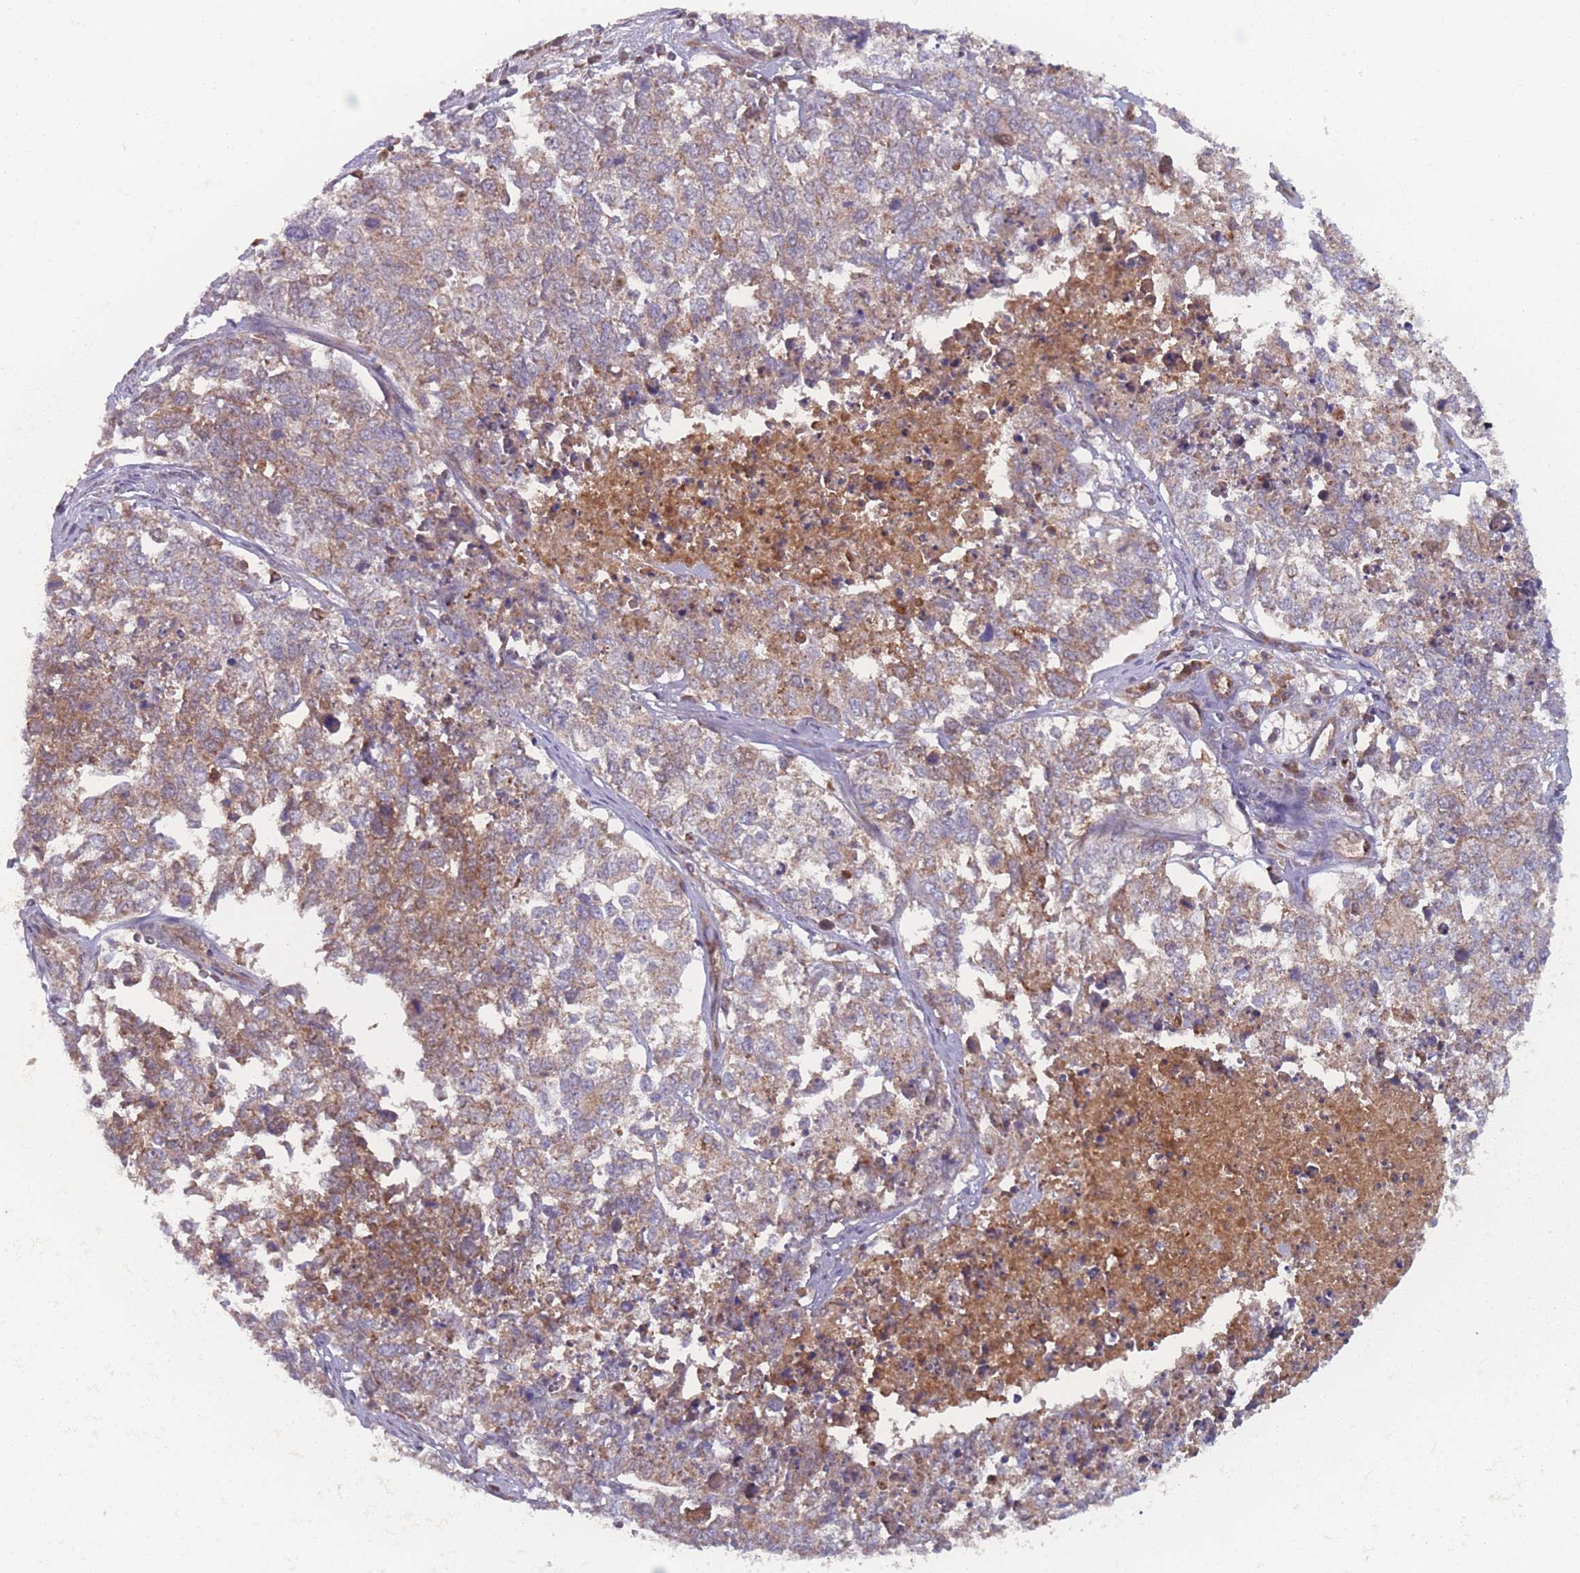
{"staining": {"intensity": "moderate", "quantity": "25%-75%", "location": "cytoplasmic/membranous"}, "tissue": "cervical cancer", "cell_type": "Tumor cells", "image_type": "cancer", "snomed": [{"axis": "morphology", "description": "Squamous cell carcinoma, NOS"}, {"axis": "topography", "description": "Cervix"}], "caption": "Protein expression analysis of human squamous cell carcinoma (cervical) reveals moderate cytoplasmic/membranous staining in about 25%-75% of tumor cells.", "gene": "ATP5MG", "patient": {"sex": "female", "age": 63}}